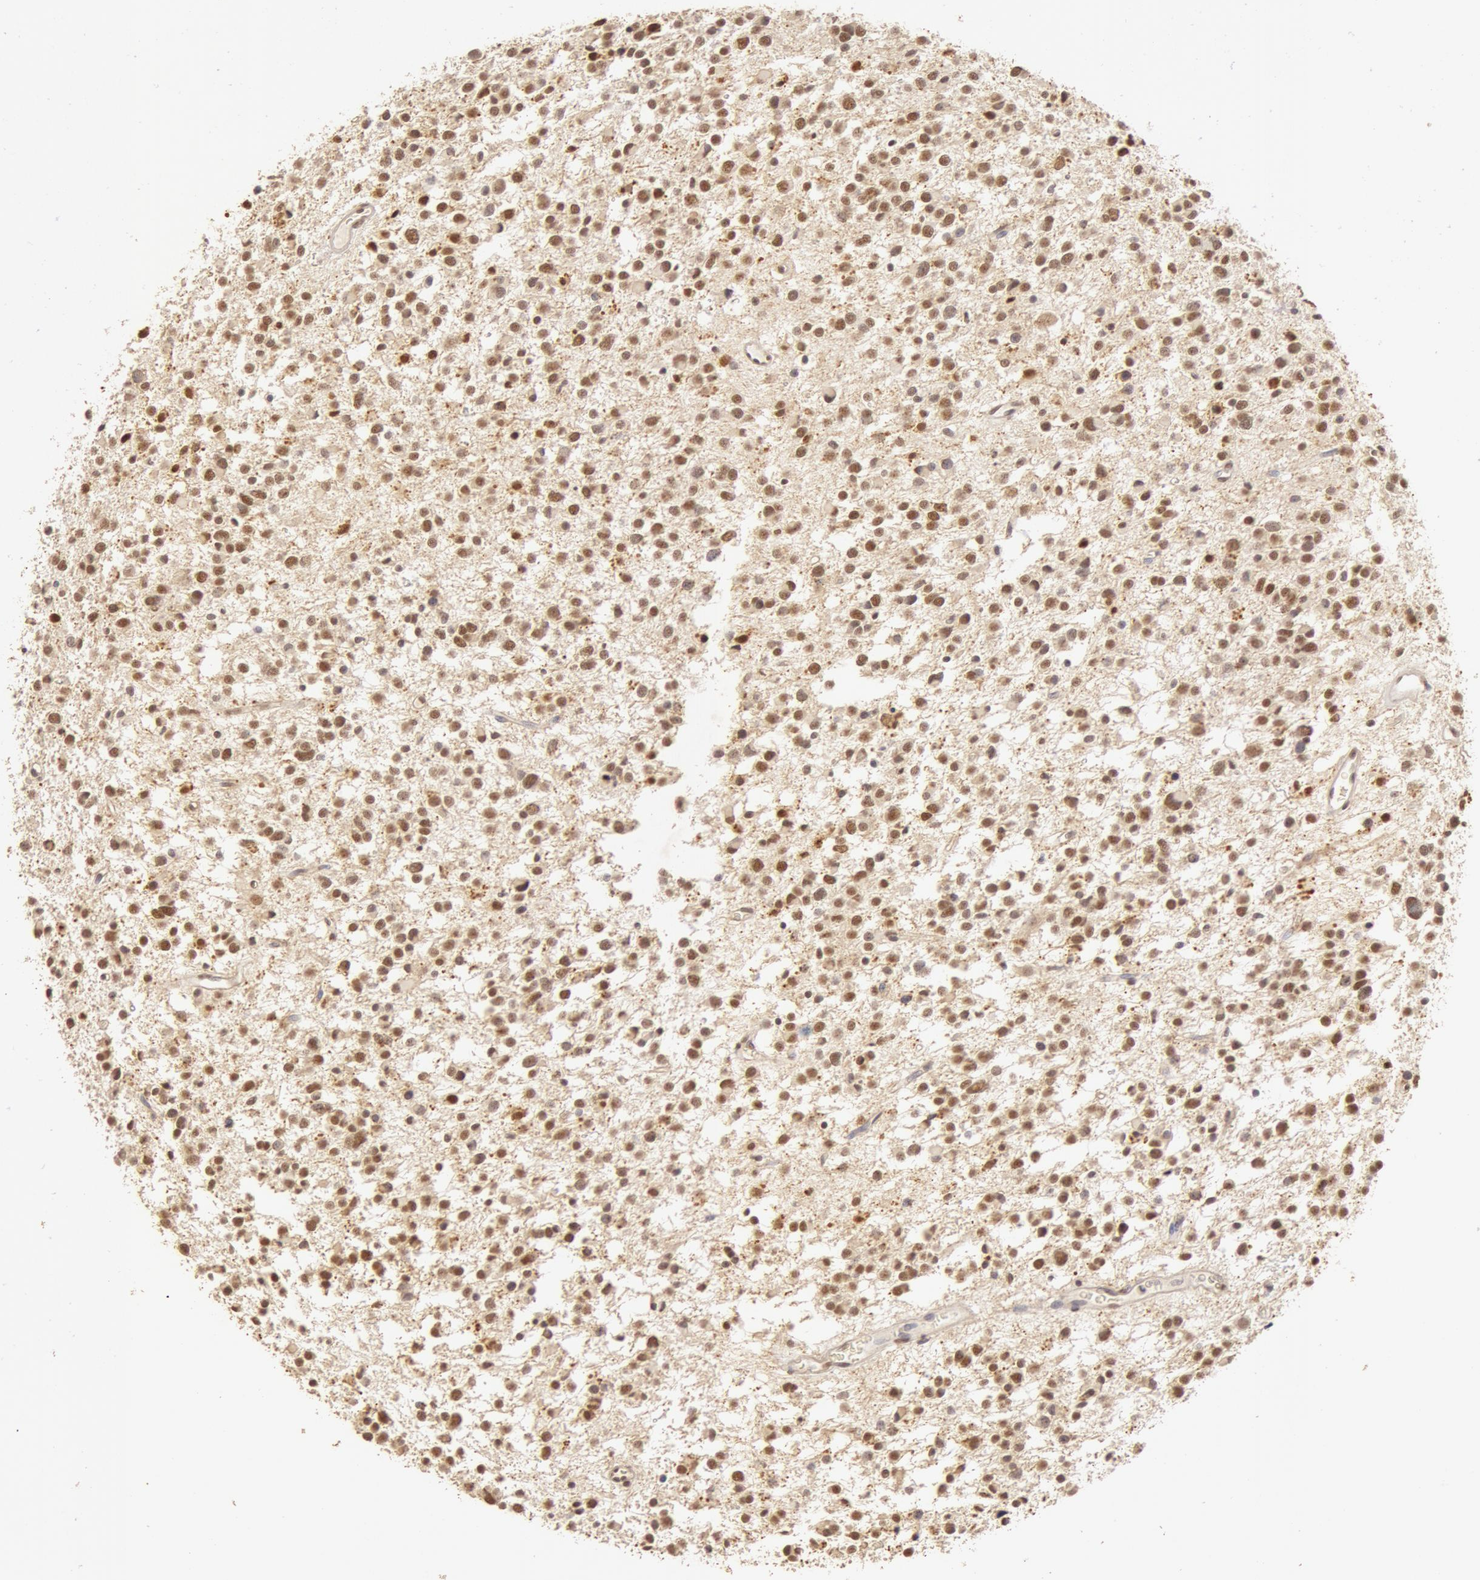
{"staining": {"intensity": "moderate", "quantity": ">75%", "location": "nuclear"}, "tissue": "glioma", "cell_type": "Tumor cells", "image_type": "cancer", "snomed": [{"axis": "morphology", "description": "Glioma, malignant, Low grade"}, {"axis": "topography", "description": "Brain"}], "caption": "Malignant glioma (low-grade) tissue displays moderate nuclear positivity in about >75% of tumor cells, visualized by immunohistochemistry. Using DAB (3,3'-diaminobenzidine) (brown) and hematoxylin (blue) stains, captured at high magnification using brightfield microscopy.", "gene": "SNRNP70", "patient": {"sex": "female", "age": 36}}